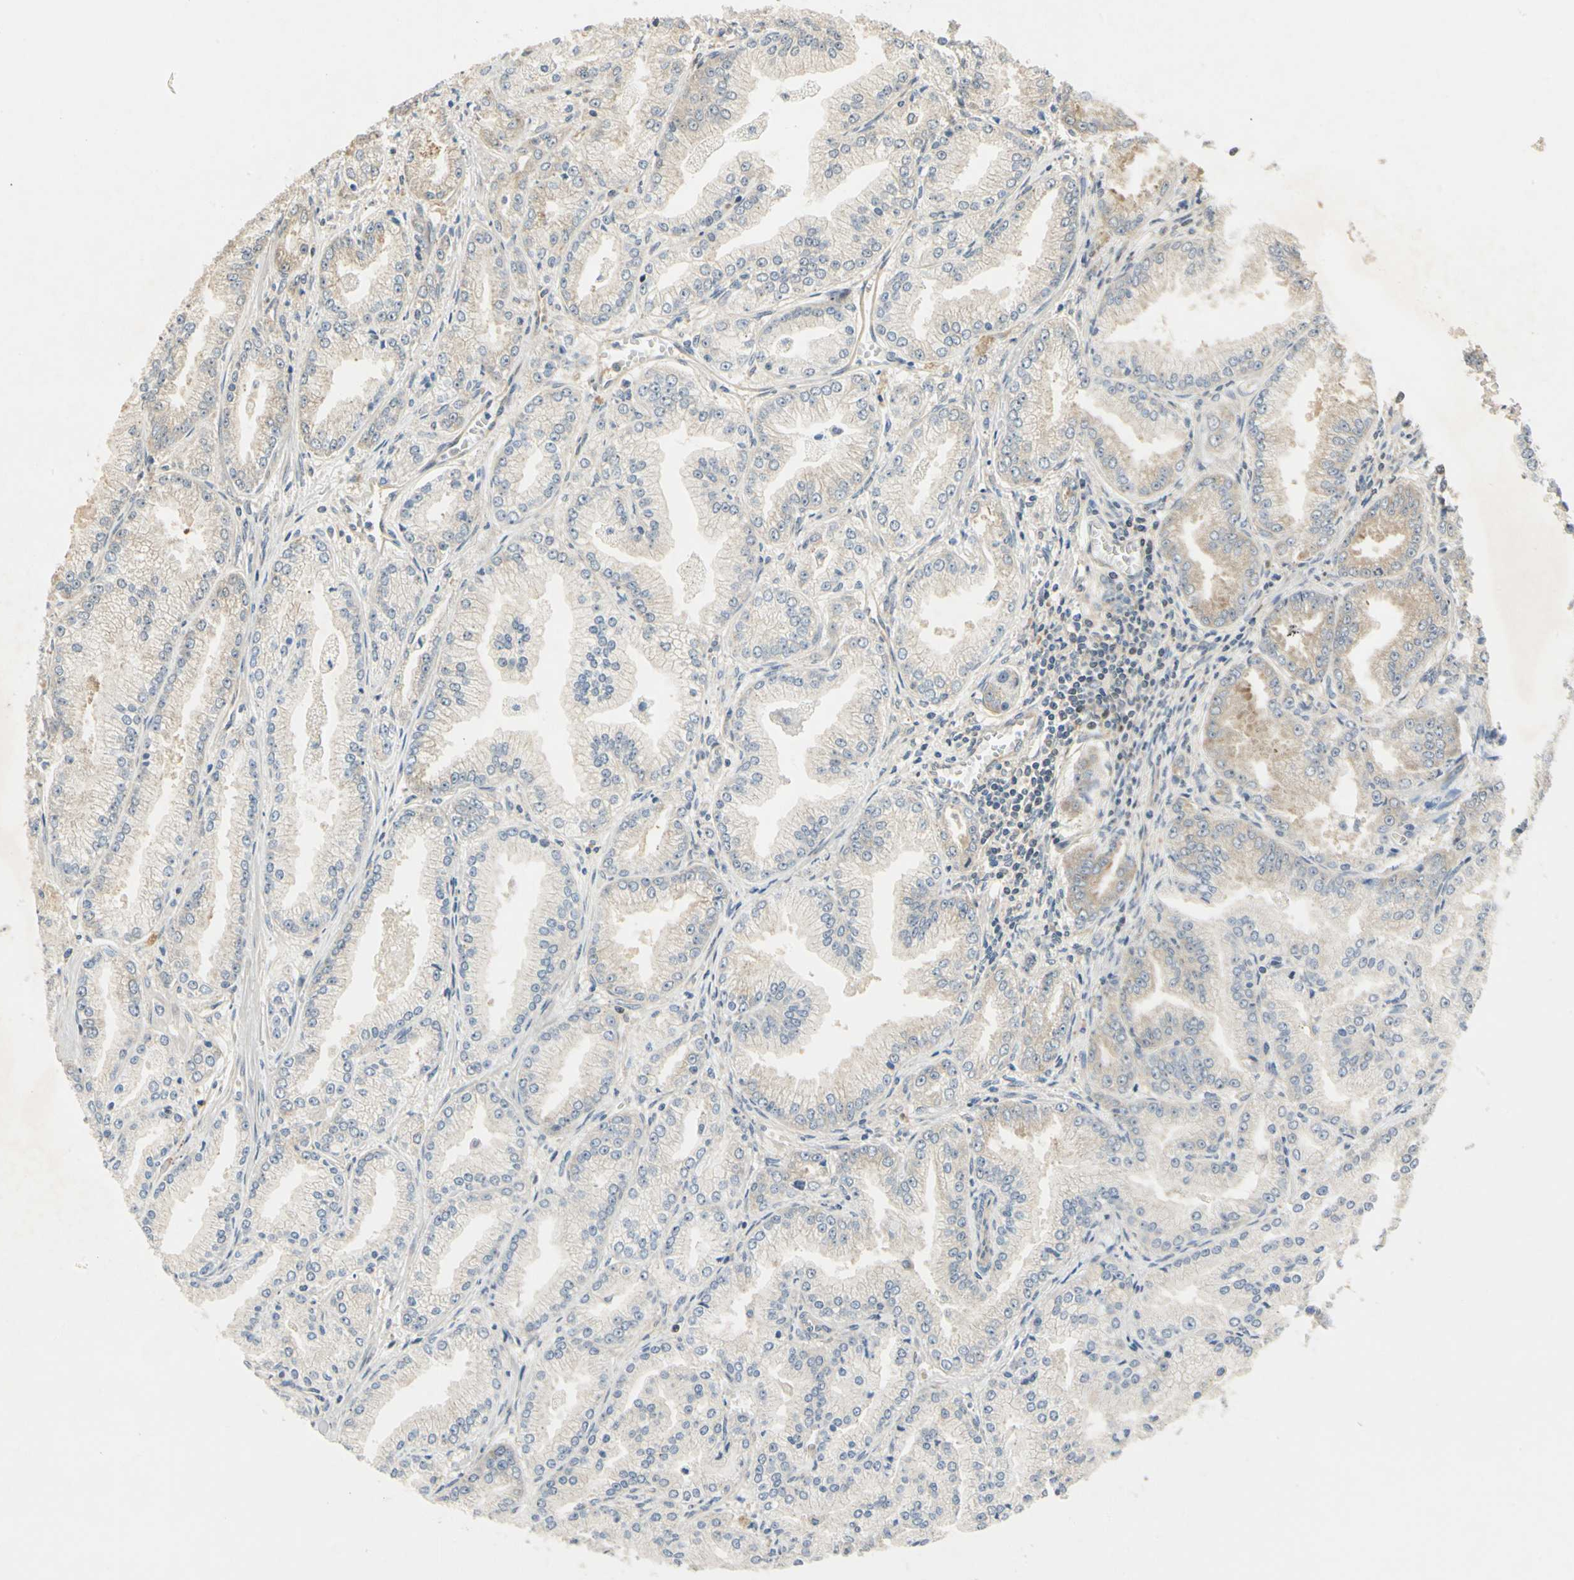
{"staining": {"intensity": "weak", "quantity": "<25%", "location": "cytoplasmic/membranous"}, "tissue": "prostate cancer", "cell_type": "Tumor cells", "image_type": "cancer", "snomed": [{"axis": "morphology", "description": "Adenocarcinoma, High grade"}, {"axis": "topography", "description": "Prostate"}], "caption": "Prostate cancer (high-grade adenocarcinoma) was stained to show a protein in brown. There is no significant staining in tumor cells.", "gene": "EIF1AX", "patient": {"sex": "male", "age": 61}}